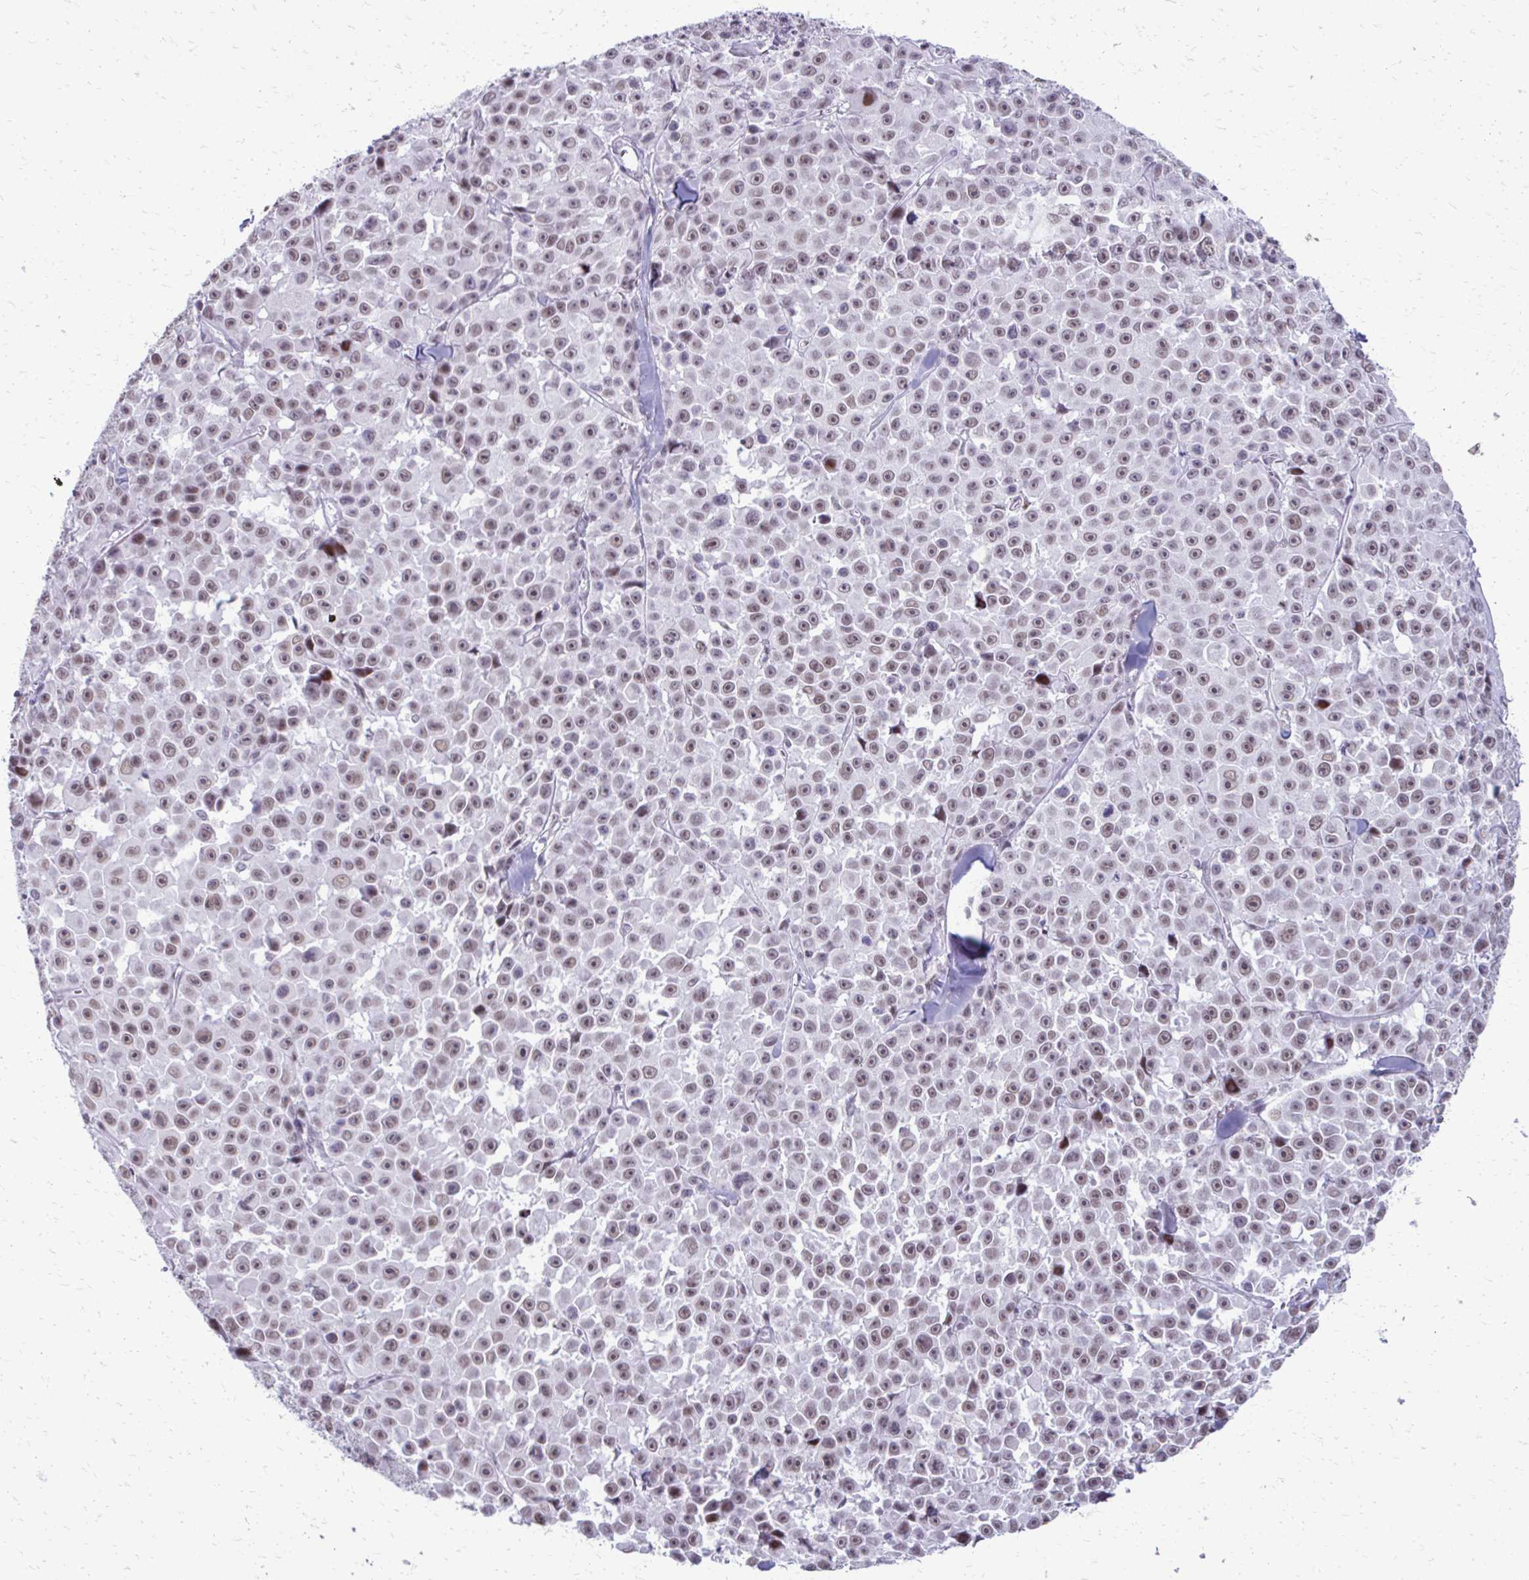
{"staining": {"intensity": "weak", "quantity": ">75%", "location": "nuclear"}, "tissue": "melanoma", "cell_type": "Tumor cells", "image_type": "cancer", "snomed": [{"axis": "morphology", "description": "Malignant melanoma, NOS"}, {"axis": "topography", "description": "Skin"}], "caption": "A histopathology image of human malignant melanoma stained for a protein demonstrates weak nuclear brown staining in tumor cells. The staining was performed using DAB to visualize the protein expression in brown, while the nuclei were stained in blue with hematoxylin (Magnification: 20x).", "gene": "SS18", "patient": {"sex": "female", "age": 66}}